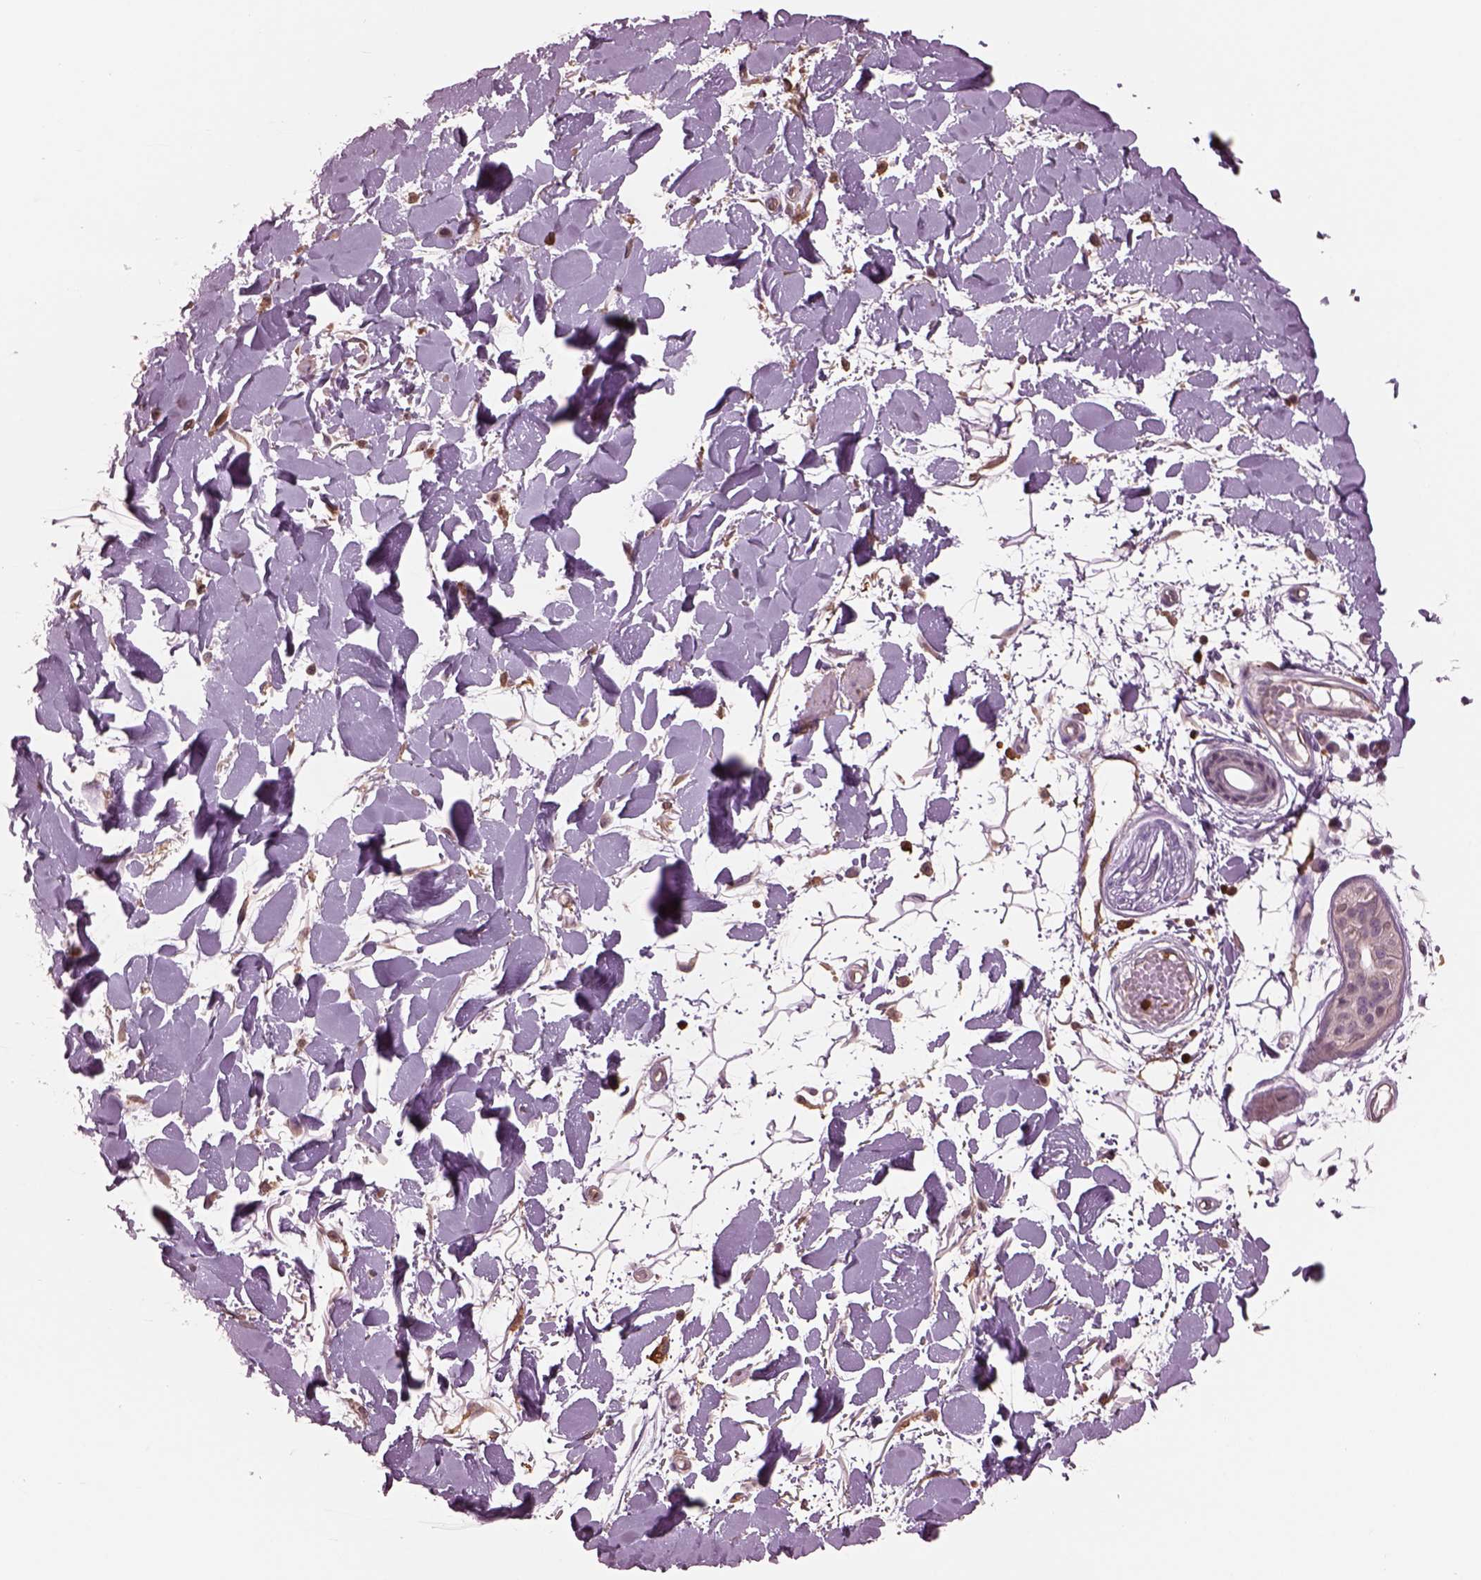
{"staining": {"intensity": "weak", "quantity": "<25%", "location": "cytoplasmic/membranous"}, "tissue": "skin cancer", "cell_type": "Tumor cells", "image_type": "cancer", "snomed": [{"axis": "morphology", "description": "Squamous cell carcinoma, NOS"}, {"axis": "topography", "description": "Skin"}, {"axis": "topography", "description": "Vulva"}], "caption": "IHC of human squamous cell carcinoma (skin) shows no staining in tumor cells.", "gene": "IL31RA", "patient": {"sex": "female", "age": 75}}